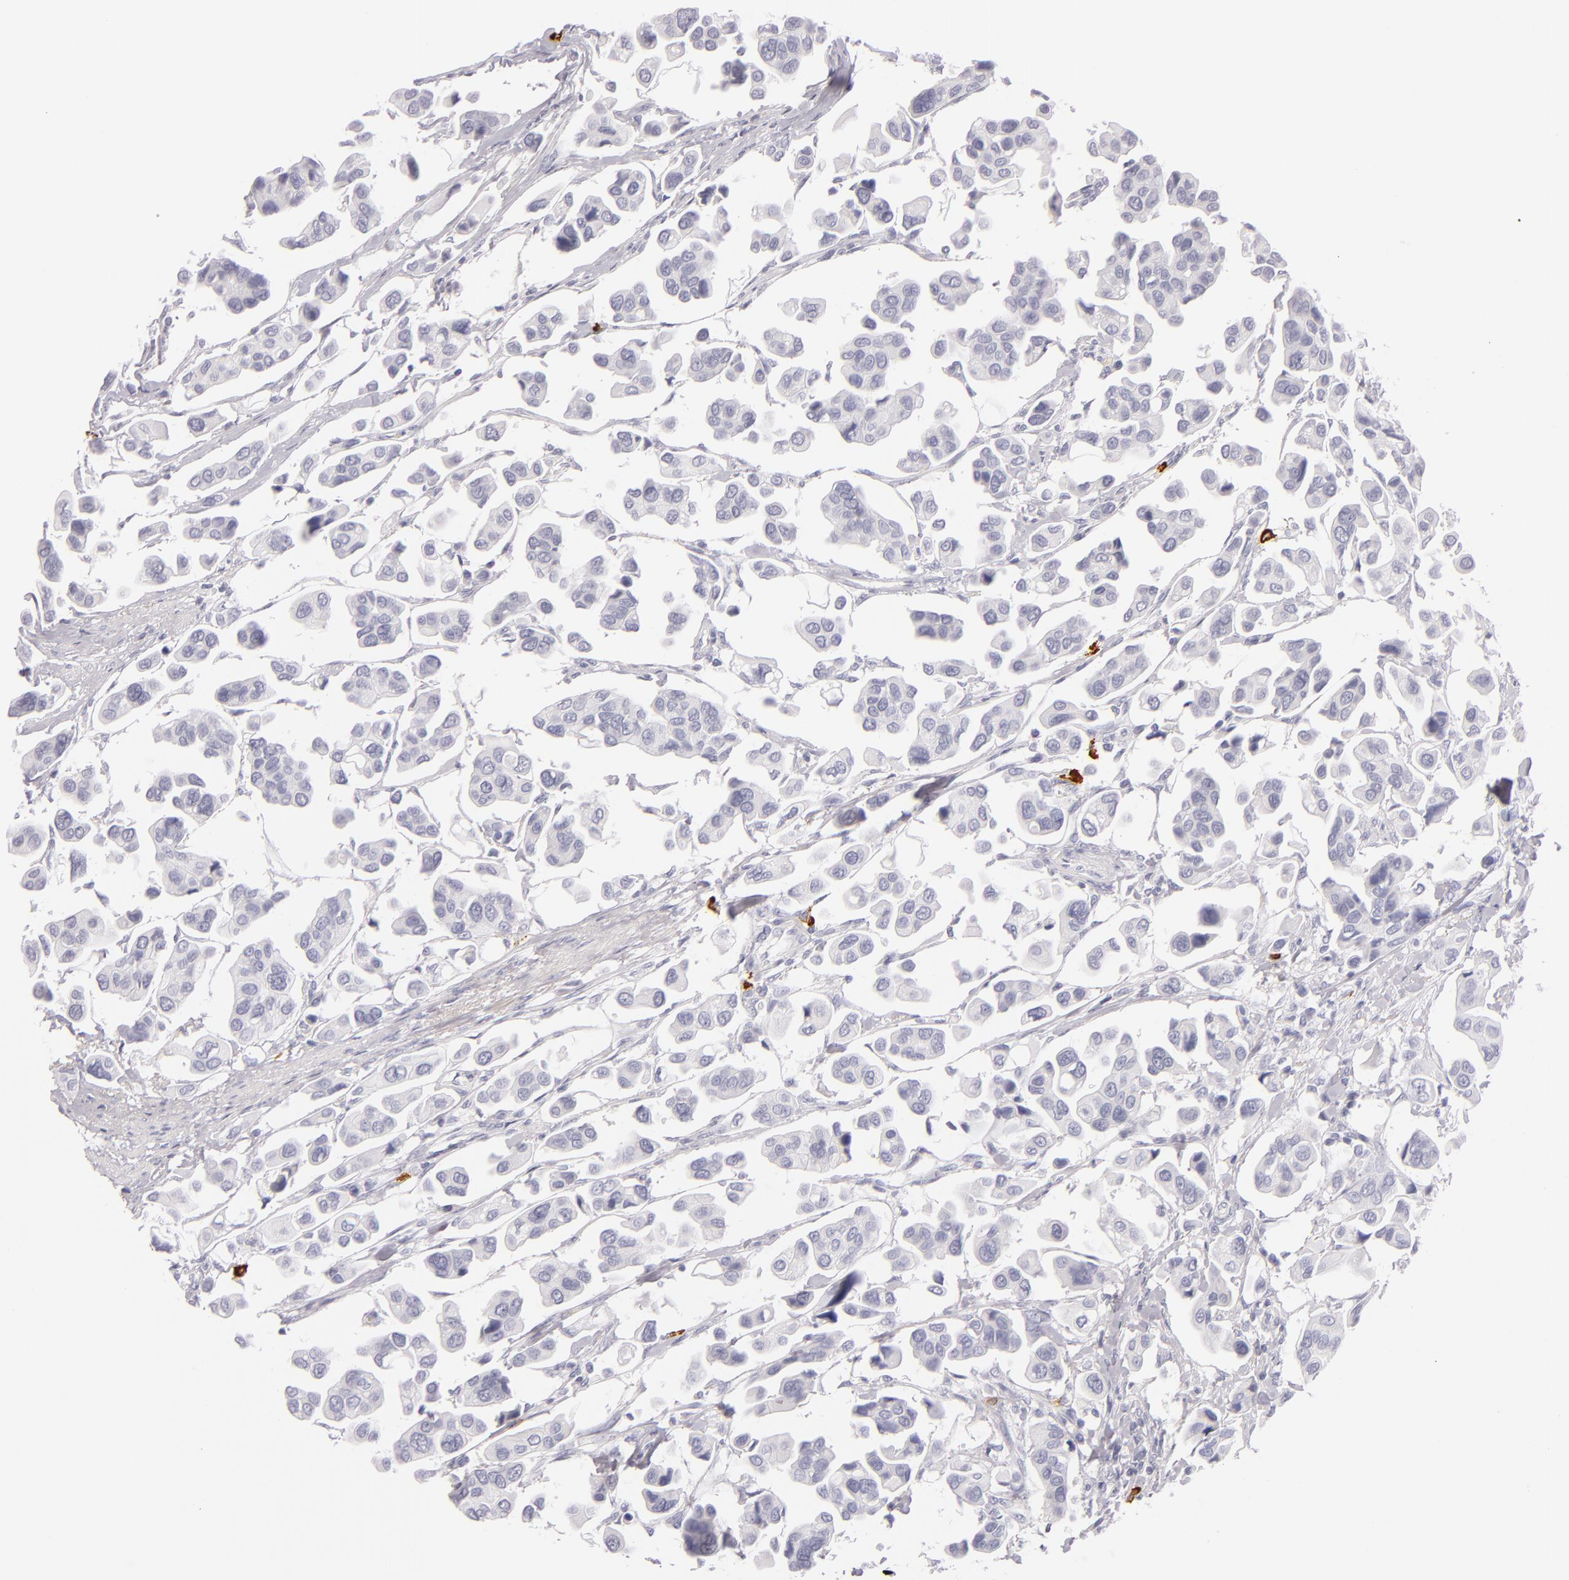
{"staining": {"intensity": "negative", "quantity": "none", "location": "none"}, "tissue": "urothelial cancer", "cell_type": "Tumor cells", "image_type": "cancer", "snomed": [{"axis": "morphology", "description": "Adenocarcinoma, NOS"}, {"axis": "topography", "description": "Urinary bladder"}], "caption": "The histopathology image displays no staining of tumor cells in urothelial cancer.", "gene": "TPSD1", "patient": {"sex": "male", "age": 61}}